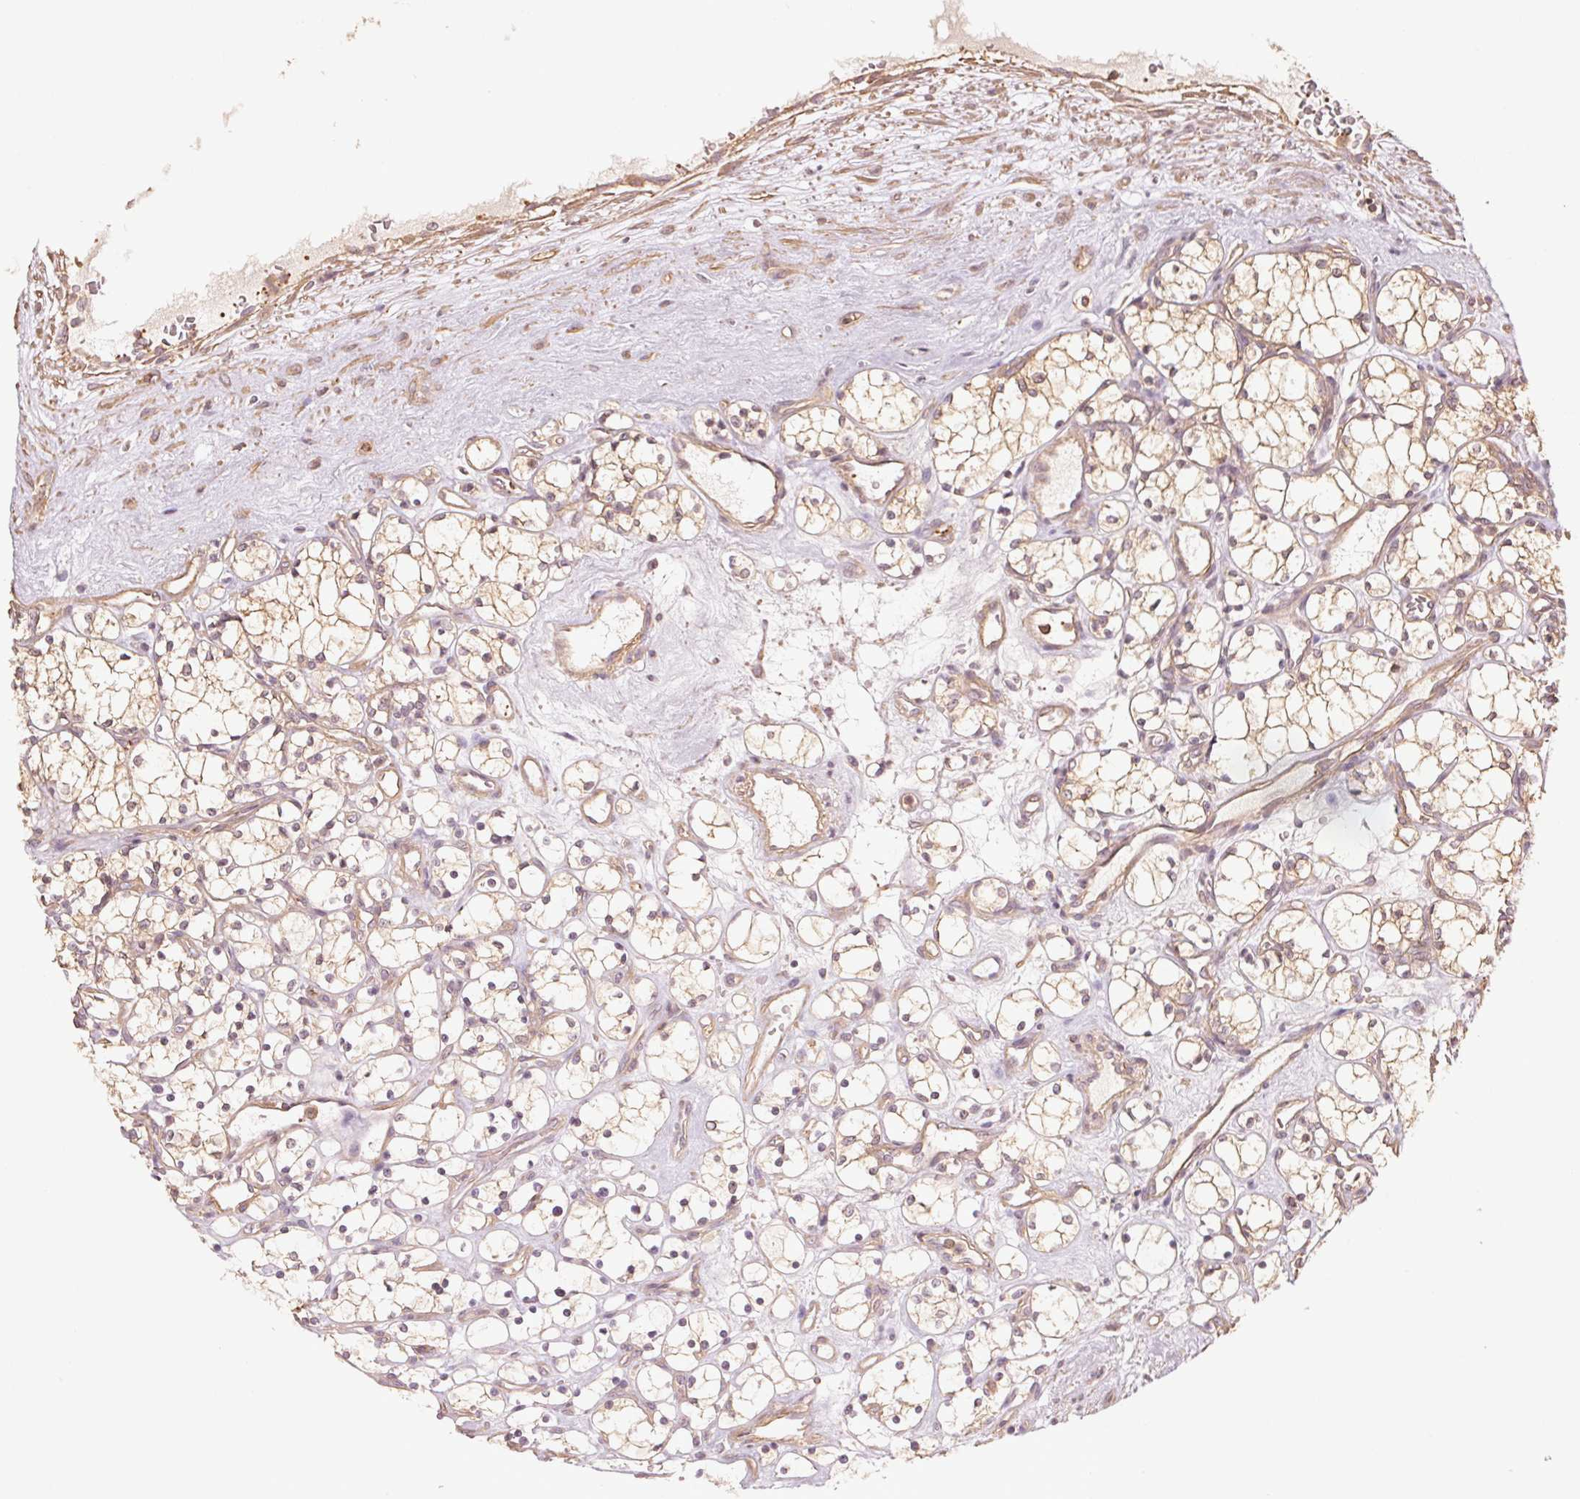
{"staining": {"intensity": "weak", "quantity": ">75%", "location": "cytoplasmic/membranous"}, "tissue": "renal cancer", "cell_type": "Tumor cells", "image_type": "cancer", "snomed": [{"axis": "morphology", "description": "Adenocarcinoma, NOS"}, {"axis": "topography", "description": "Kidney"}], "caption": "Immunohistochemistry of human adenocarcinoma (renal) exhibits low levels of weak cytoplasmic/membranous staining in about >75% of tumor cells.", "gene": "QDPR", "patient": {"sex": "female", "age": 69}}